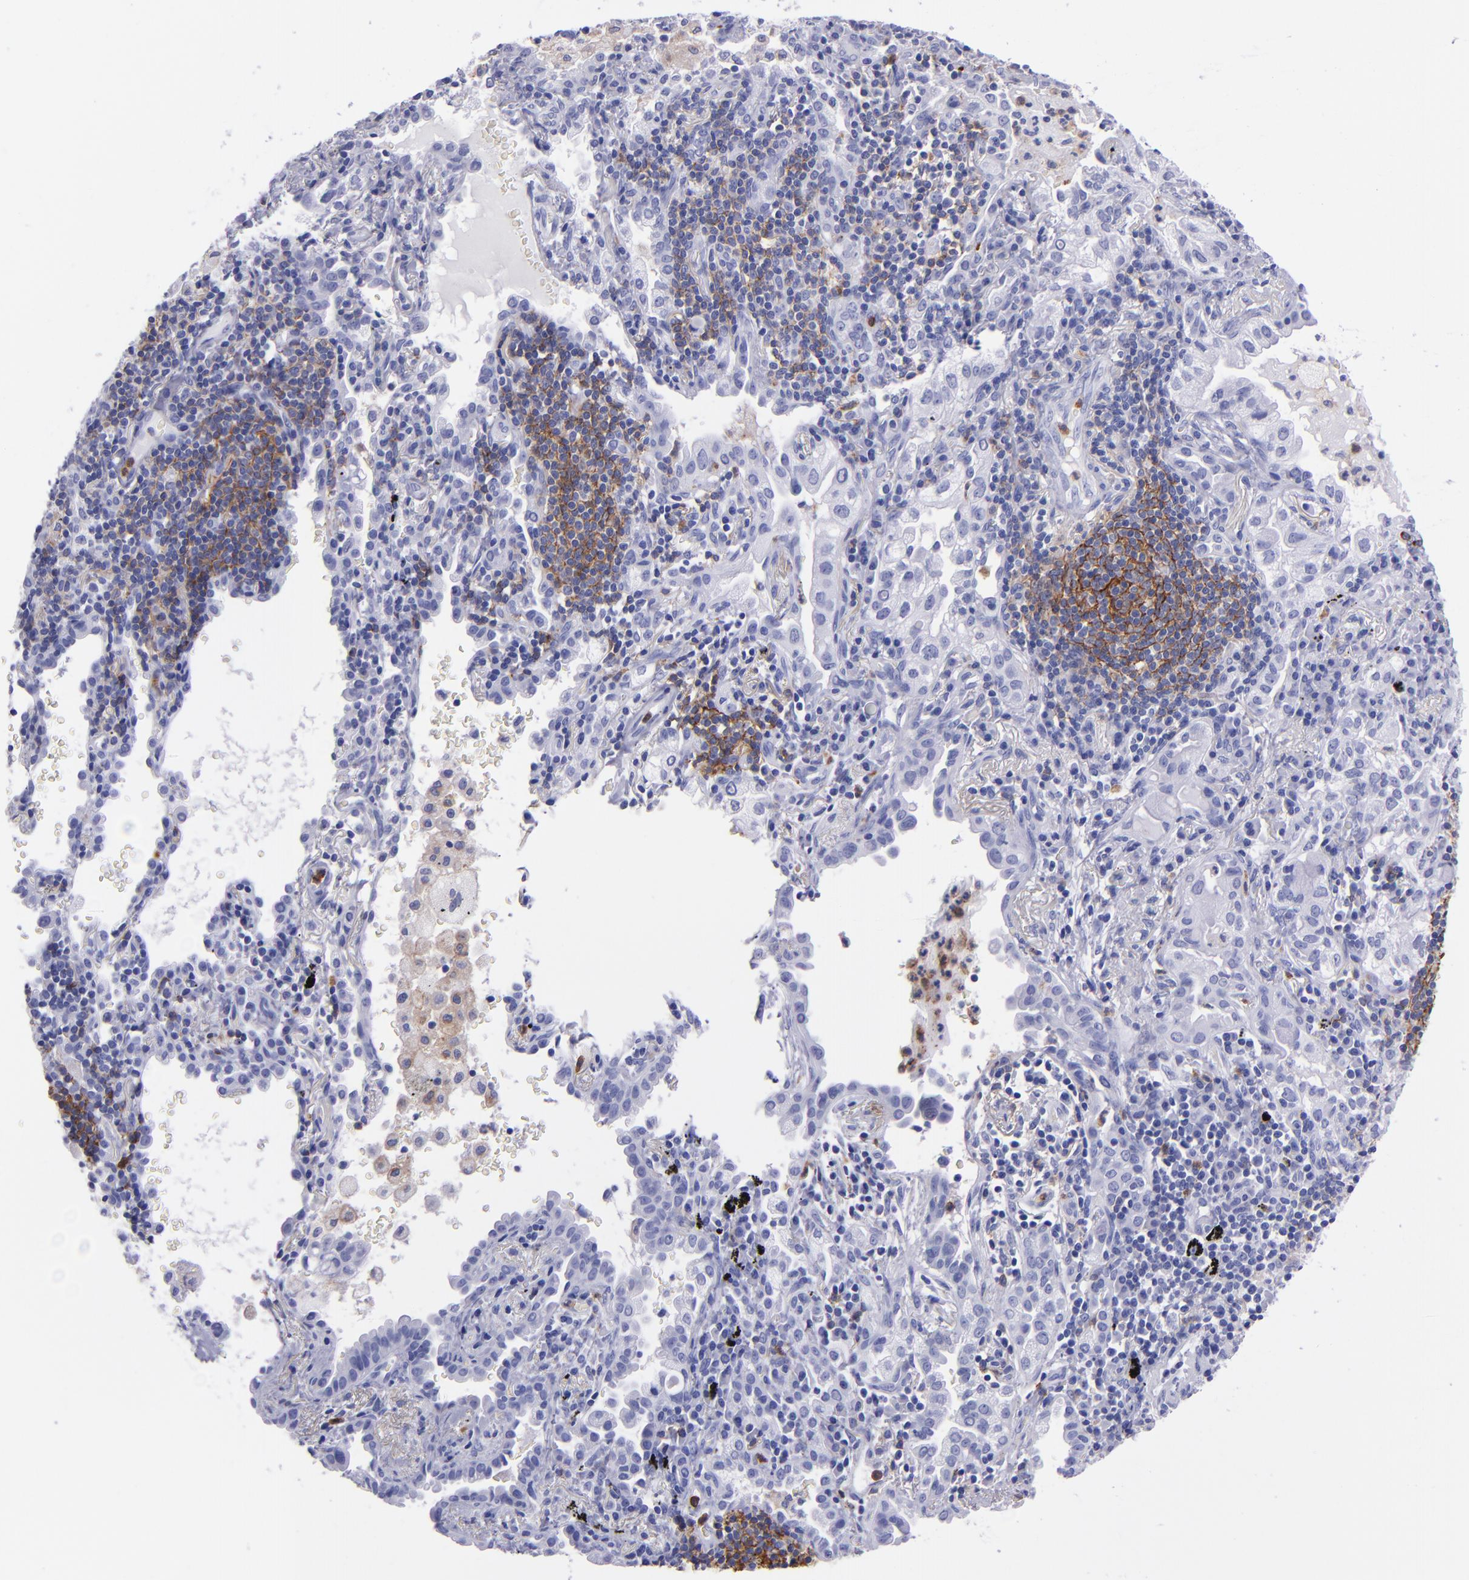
{"staining": {"intensity": "negative", "quantity": "none", "location": "none"}, "tissue": "lung cancer", "cell_type": "Tumor cells", "image_type": "cancer", "snomed": [{"axis": "morphology", "description": "Adenocarcinoma, NOS"}, {"axis": "topography", "description": "Lung"}], "caption": "An immunohistochemistry photomicrograph of adenocarcinoma (lung) is shown. There is no staining in tumor cells of adenocarcinoma (lung).", "gene": "CR1", "patient": {"sex": "female", "age": 50}}